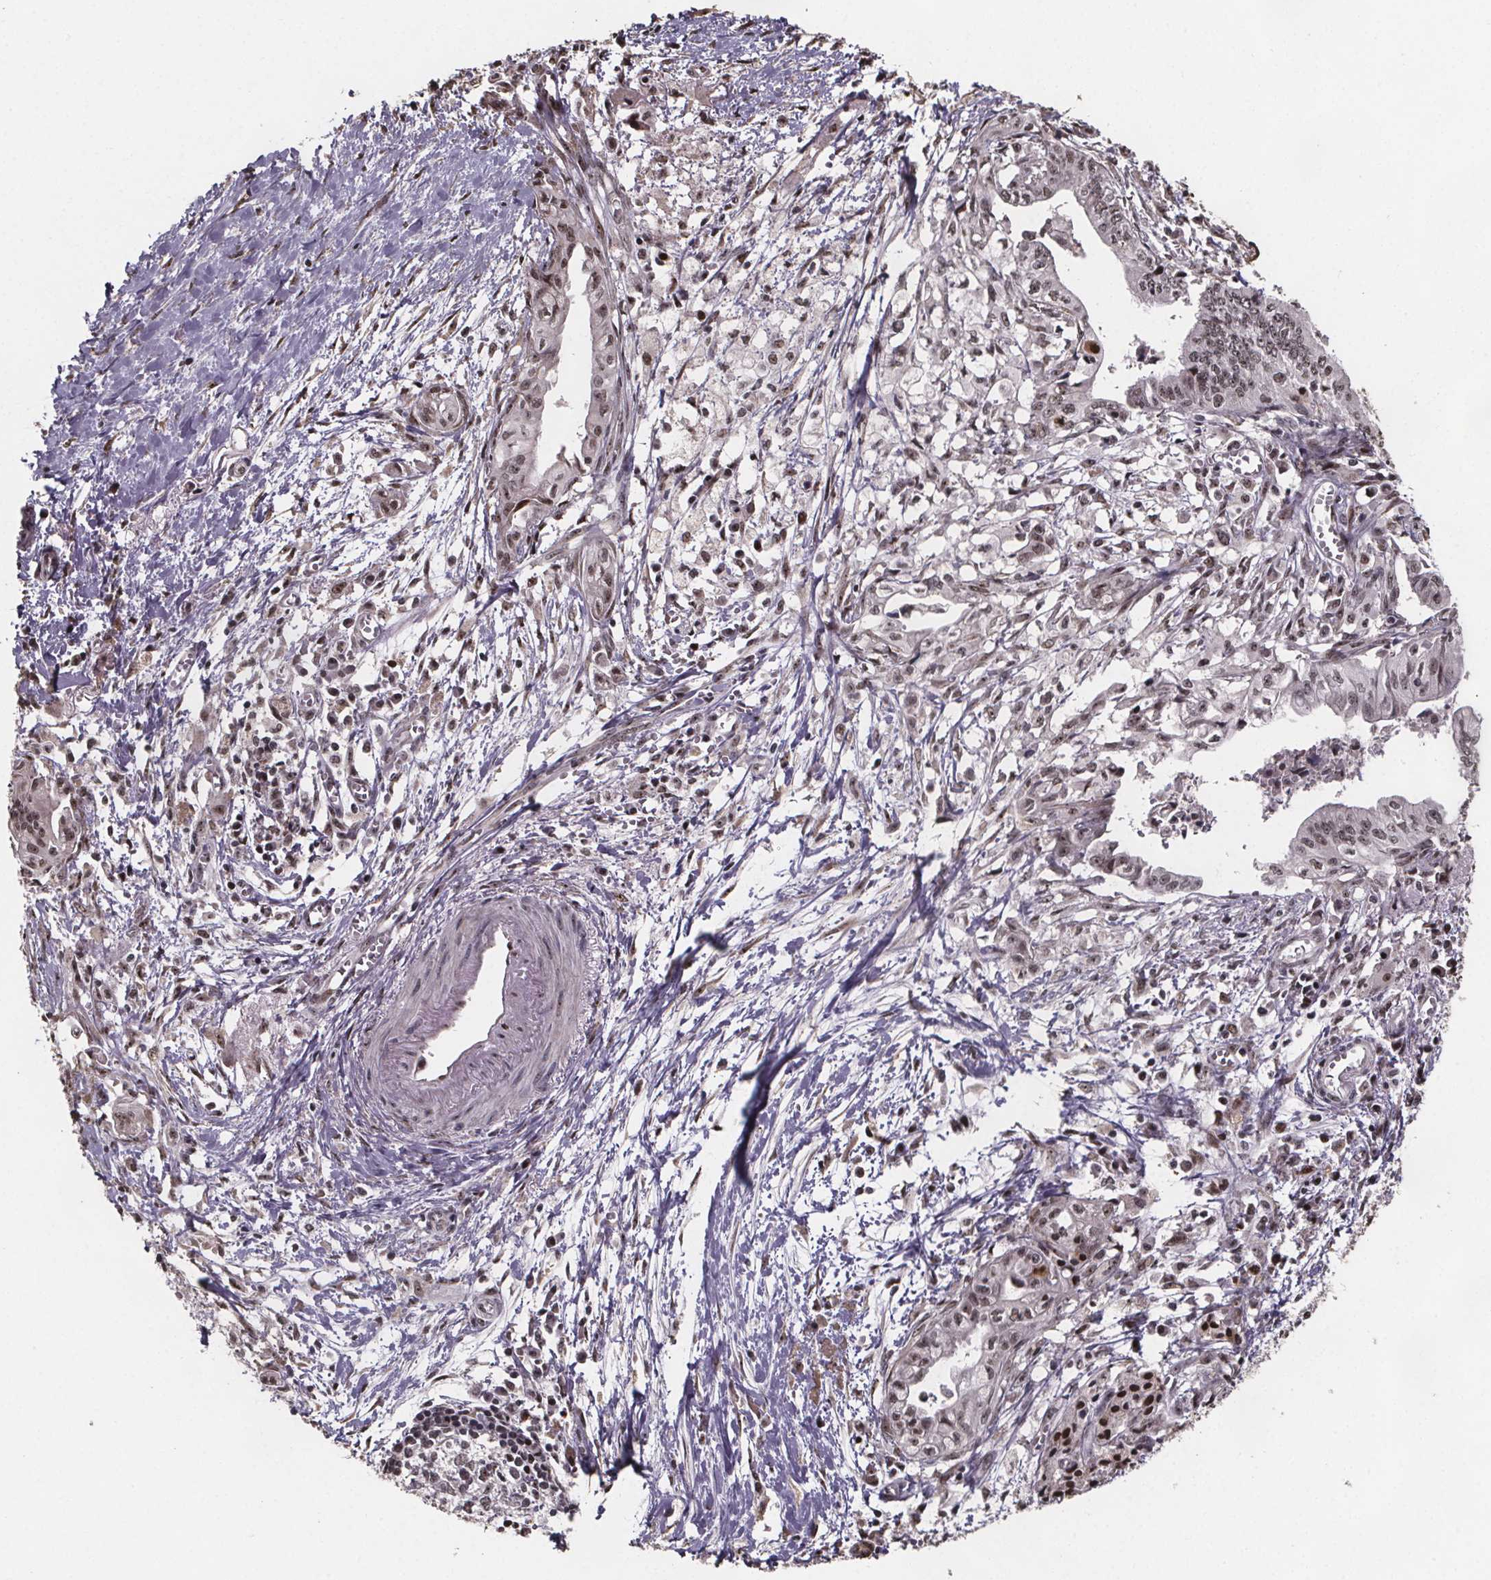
{"staining": {"intensity": "weak", "quantity": ">75%", "location": "nuclear"}, "tissue": "pancreatic cancer", "cell_type": "Tumor cells", "image_type": "cancer", "snomed": [{"axis": "morphology", "description": "Adenocarcinoma, NOS"}, {"axis": "topography", "description": "Pancreas"}], "caption": "Immunohistochemical staining of adenocarcinoma (pancreatic) exhibits weak nuclear protein positivity in approximately >75% of tumor cells.", "gene": "U2SURP", "patient": {"sex": "female", "age": 61}}